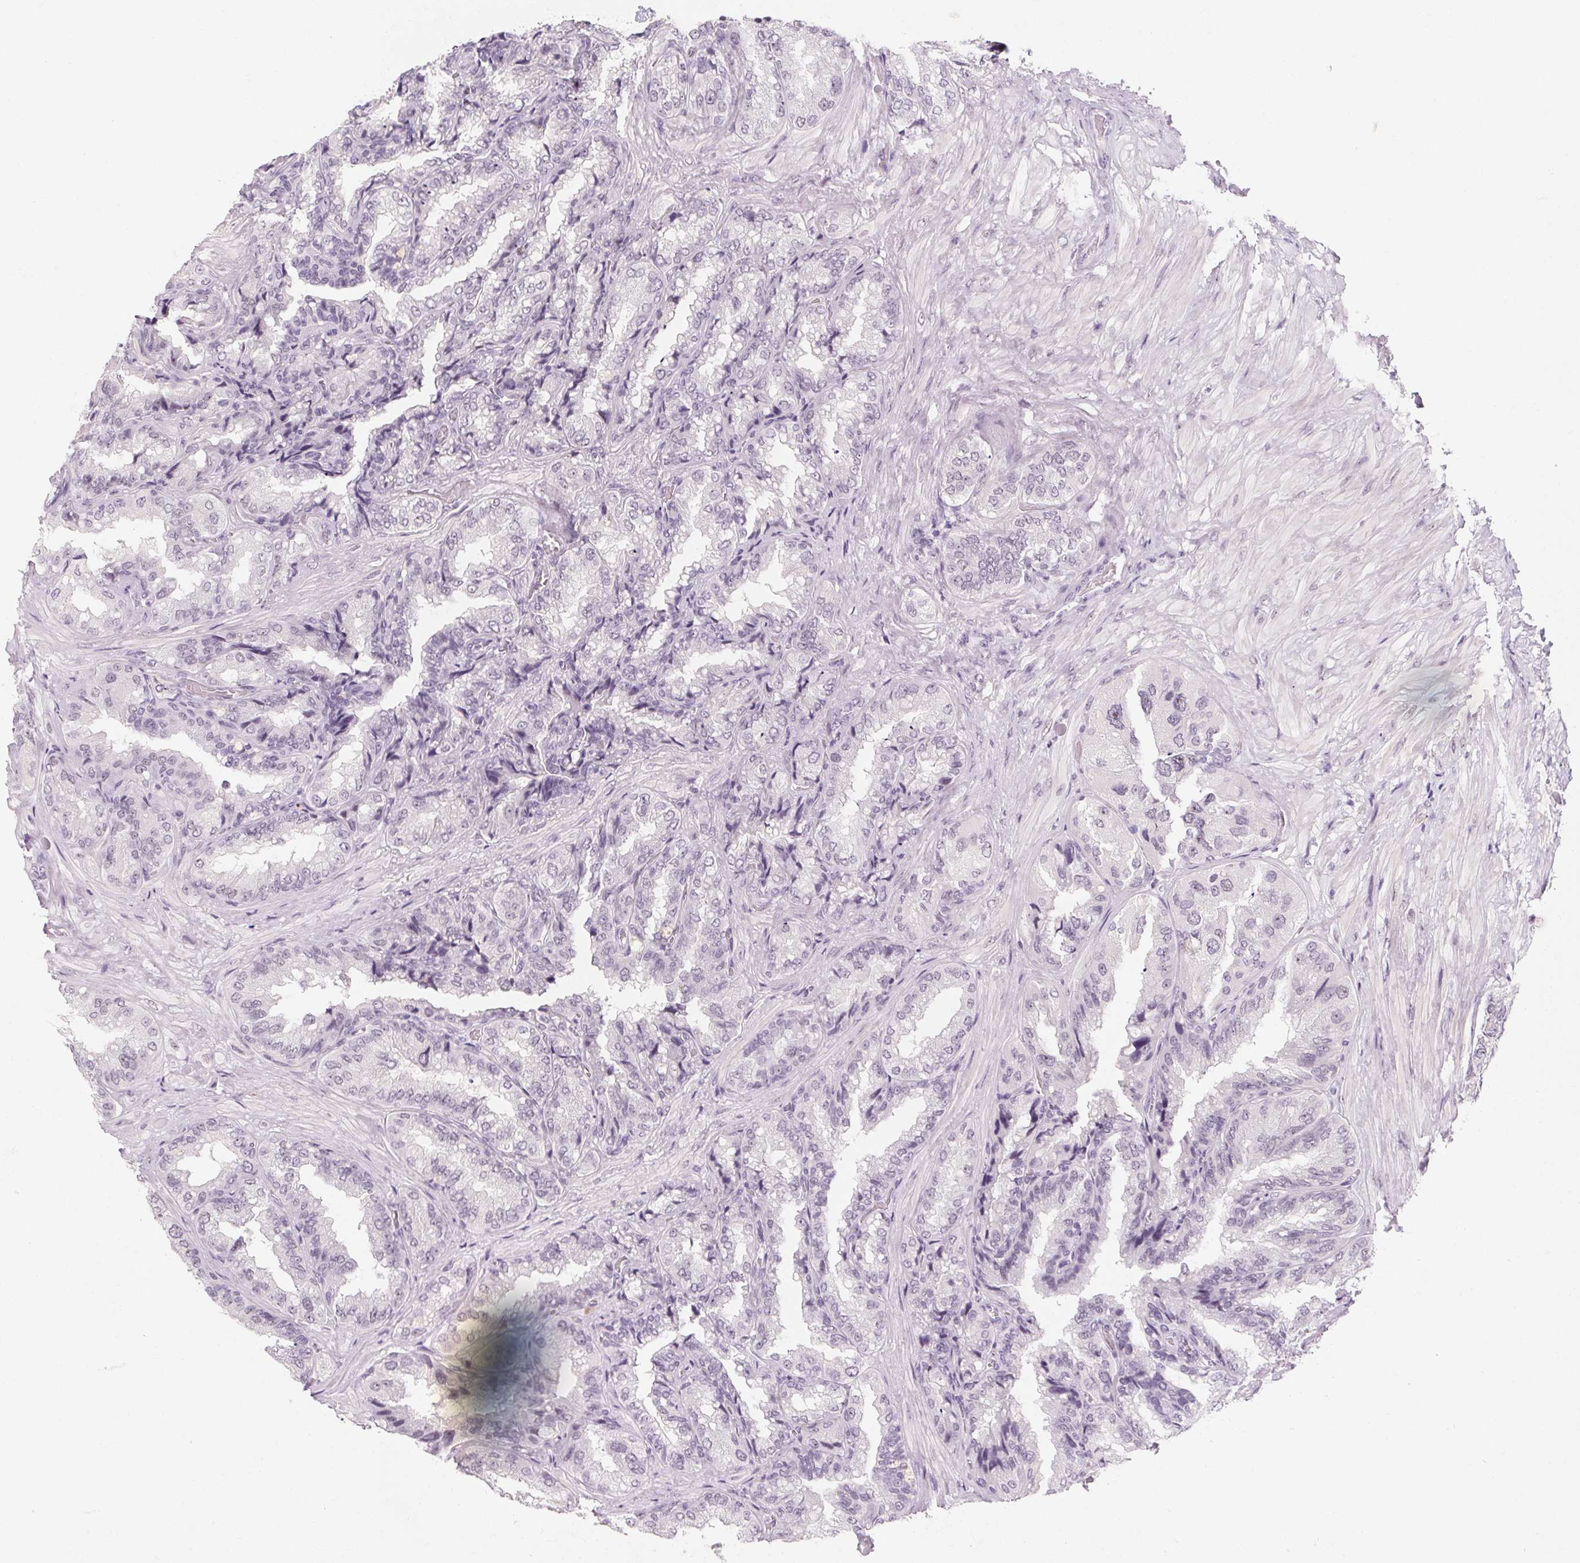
{"staining": {"intensity": "negative", "quantity": "none", "location": "none"}, "tissue": "seminal vesicle", "cell_type": "Glandular cells", "image_type": "normal", "snomed": [{"axis": "morphology", "description": "Normal tissue, NOS"}, {"axis": "topography", "description": "Seminal veicle"}], "caption": "Seminal vesicle stained for a protein using immunohistochemistry (IHC) demonstrates no expression glandular cells.", "gene": "ZIC4", "patient": {"sex": "male", "age": 68}}